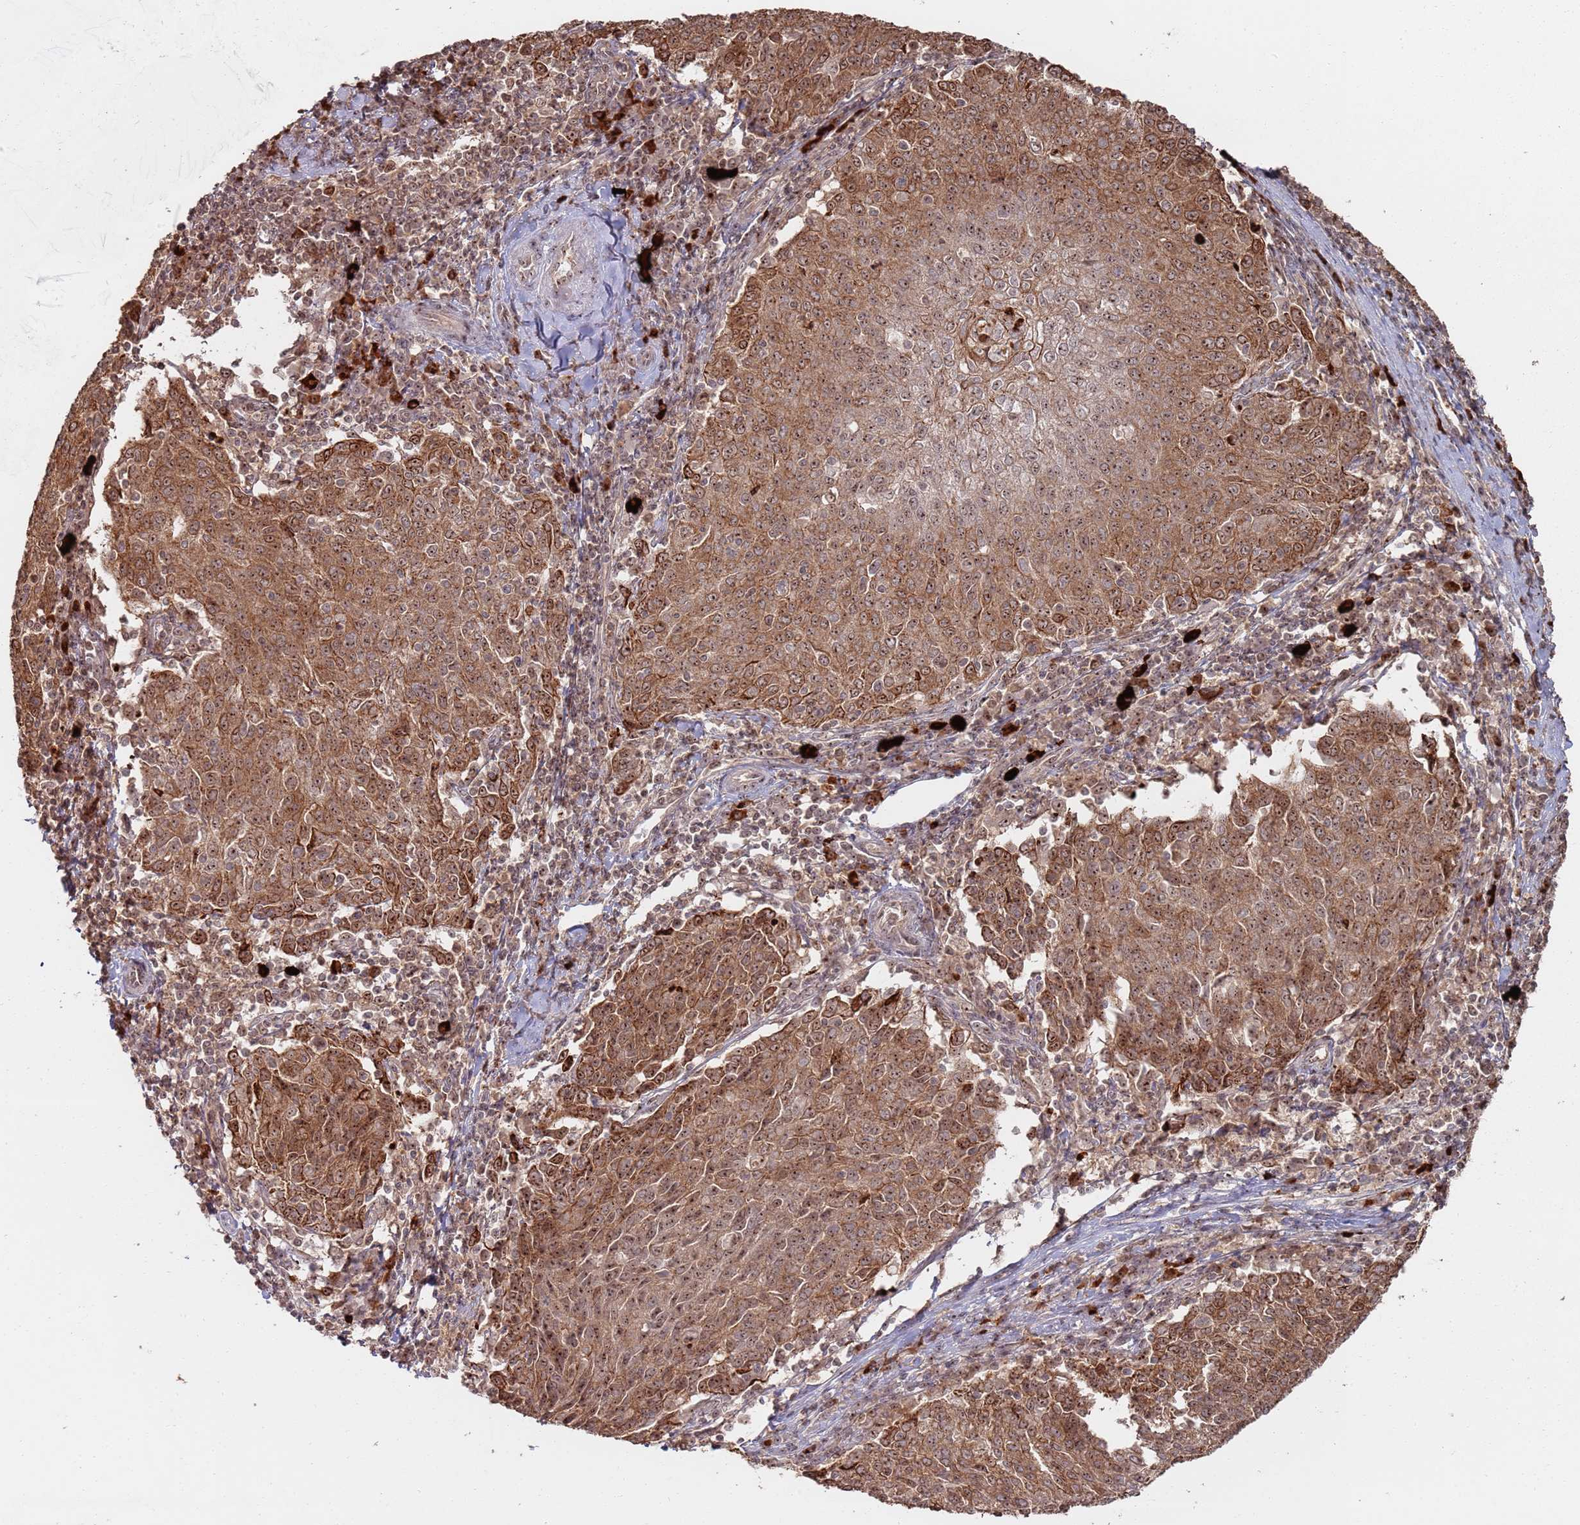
{"staining": {"intensity": "moderate", "quantity": ">75%", "location": "cytoplasmic/membranous,nuclear"}, "tissue": "cervical cancer", "cell_type": "Tumor cells", "image_type": "cancer", "snomed": [{"axis": "morphology", "description": "Squamous cell carcinoma, NOS"}, {"axis": "topography", "description": "Cervix"}], "caption": "DAB immunohistochemical staining of human cervical squamous cell carcinoma displays moderate cytoplasmic/membranous and nuclear protein staining in approximately >75% of tumor cells. The protein of interest is shown in brown color, while the nuclei are stained blue.", "gene": "UTP11", "patient": {"sex": "female", "age": 46}}